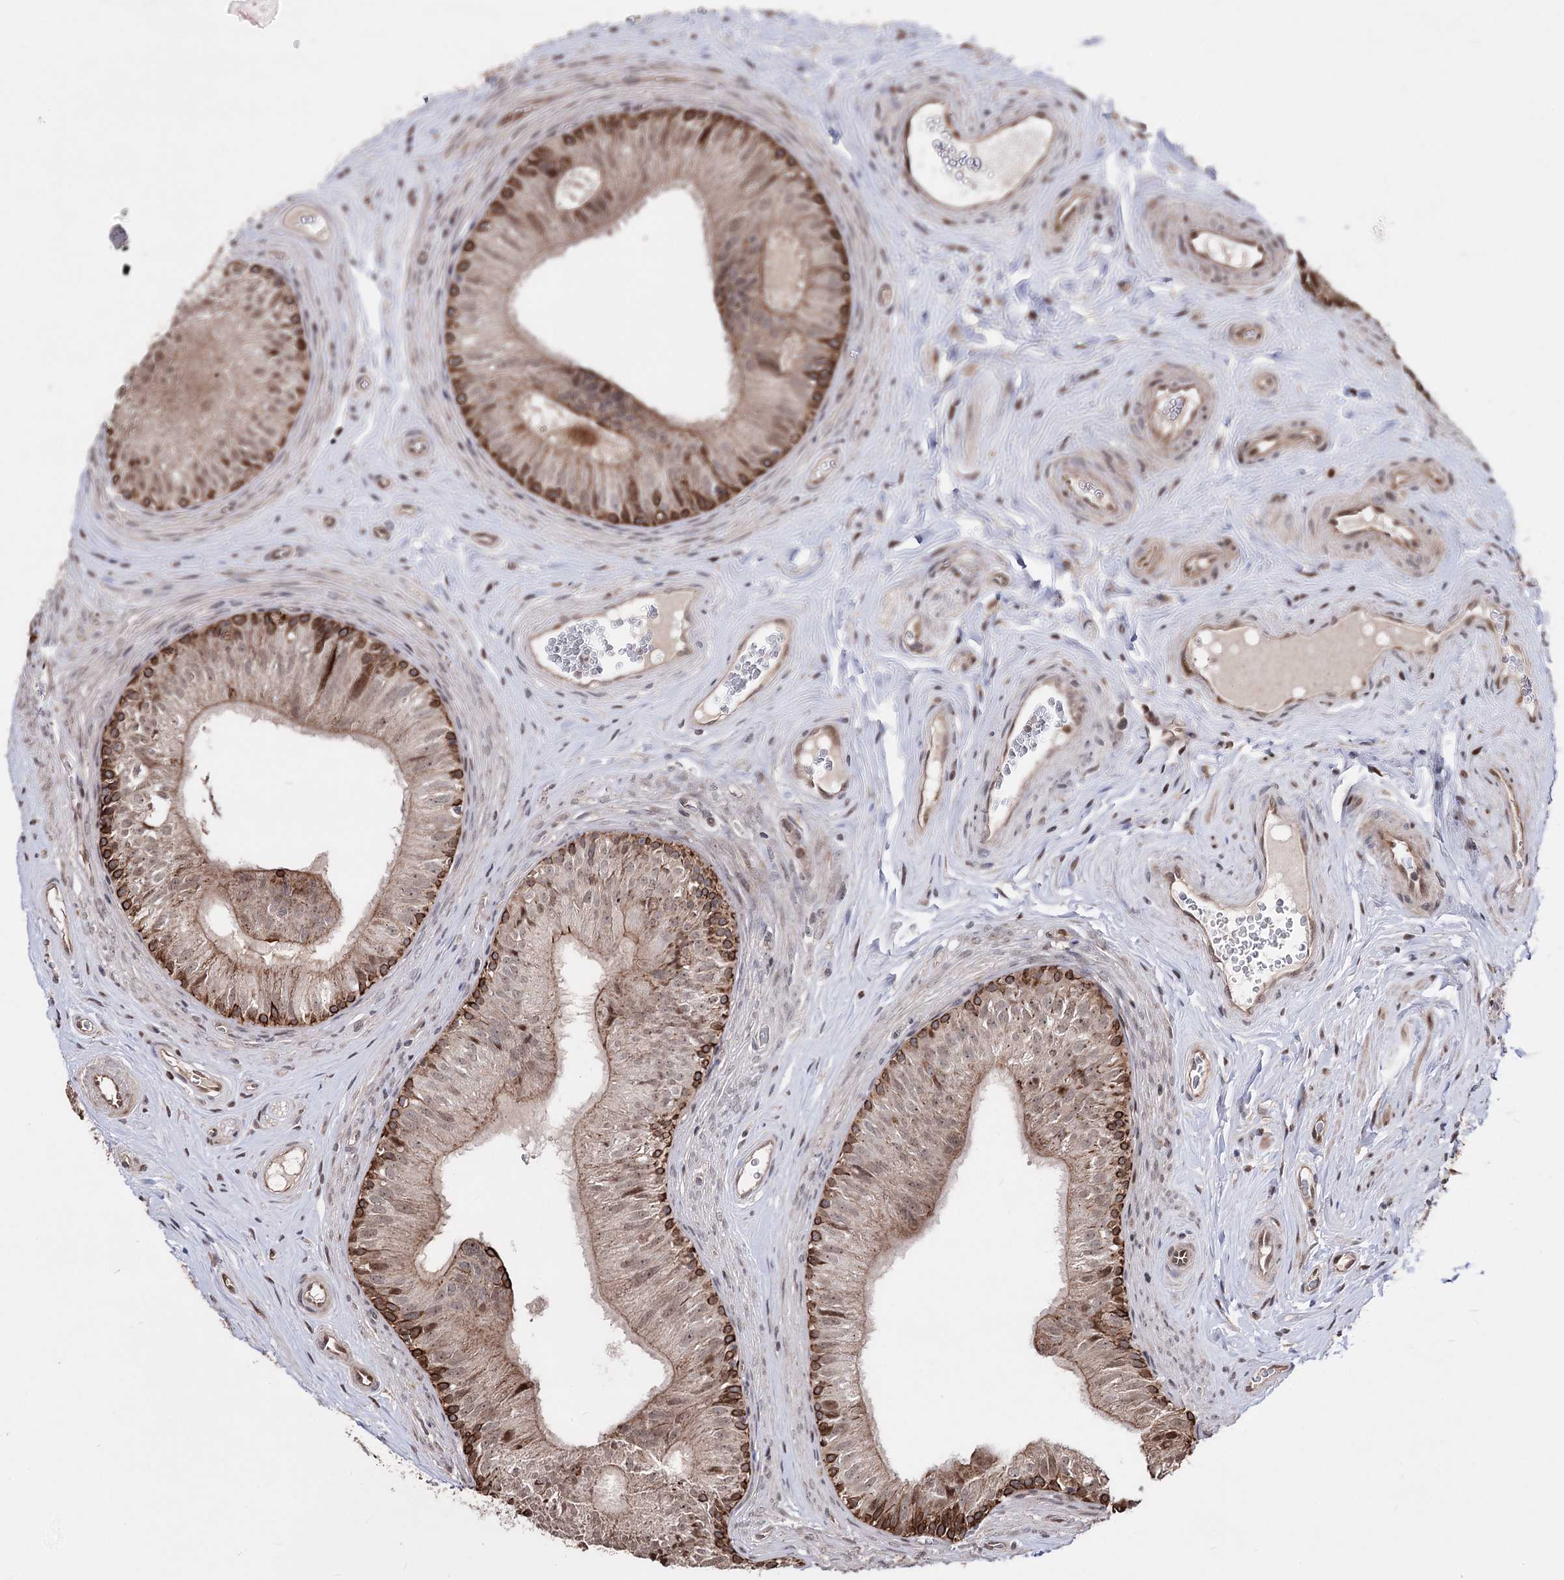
{"staining": {"intensity": "moderate", "quantity": "25%-75%", "location": "cytoplasmic/membranous,nuclear"}, "tissue": "epididymis", "cell_type": "Glandular cells", "image_type": "normal", "snomed": [{"axis": "morphology", "description": "Normal tissue, NOS"}, {"axis": "topography", "description": "Epididymis"}], "caption": "The histopathology image demonstrates staining of normal epididymis, revealing moderate cytoplasmic/membranous,nuclear protein expression (brown color) within glandular cells.", "gene": "CPNE8", "patient": {"sex": "male", "age": 46}}